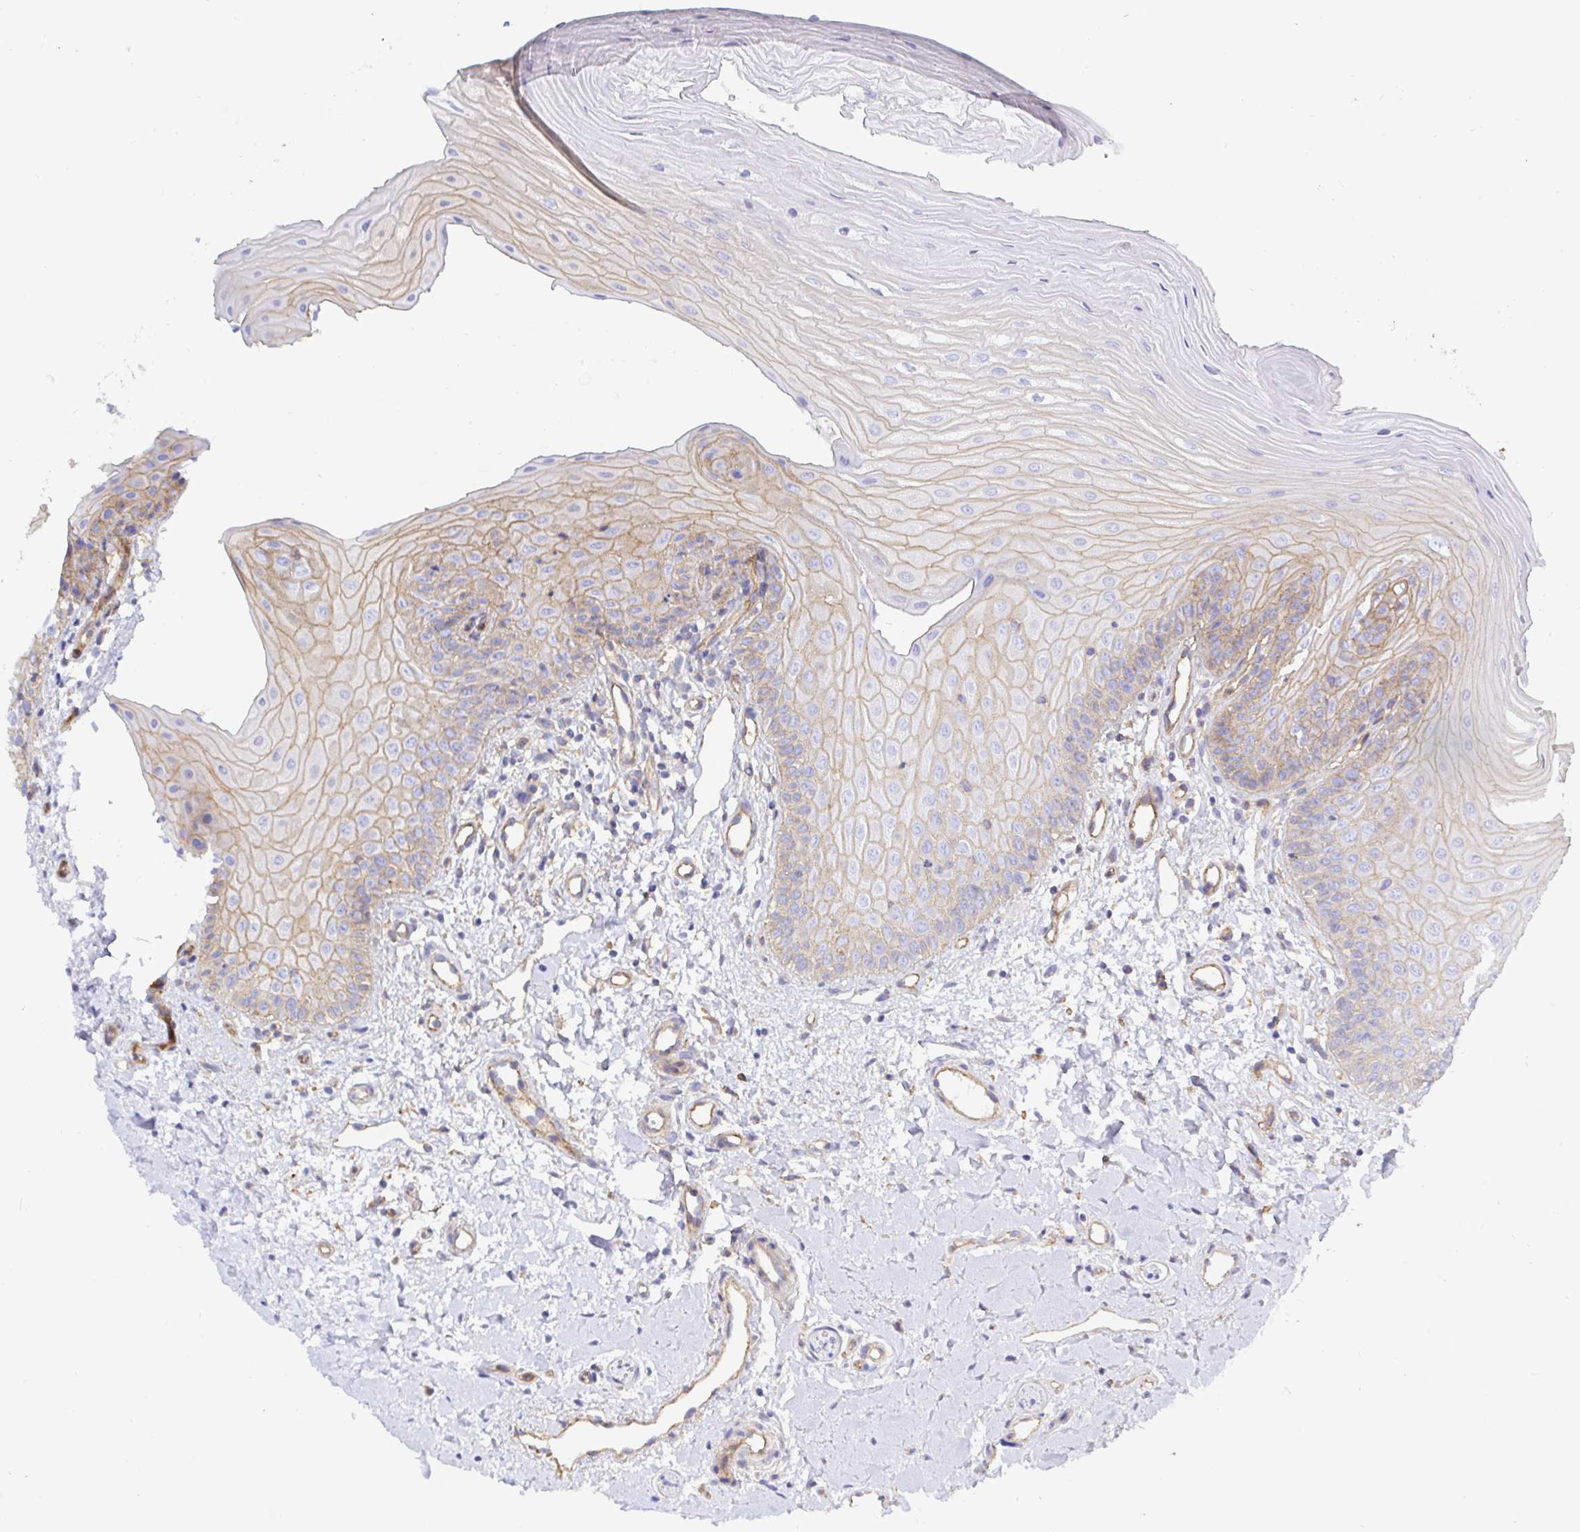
{"staining": {"intensity": "weak", "quantity": "25%-75%", "location": "cytoplasmic/membranous"}, "tissue": "oral mucosa", "cell_type": "Squamous epithelial cells", "image_type": "normal", "snomed": [{"axis": "morphology", "description": "Normal tissue, NOS"}, {"axis": "topography", "description": "Oral tissue"}], "caption": "Squamous epithelial cells exhibit low levels of weak cytoplasmic/membranous staining in approximately 25%-75% of cells in benign oral mucosa.", "gene": "ARL4D", "patient": {"sex": "female", "age": 73}}